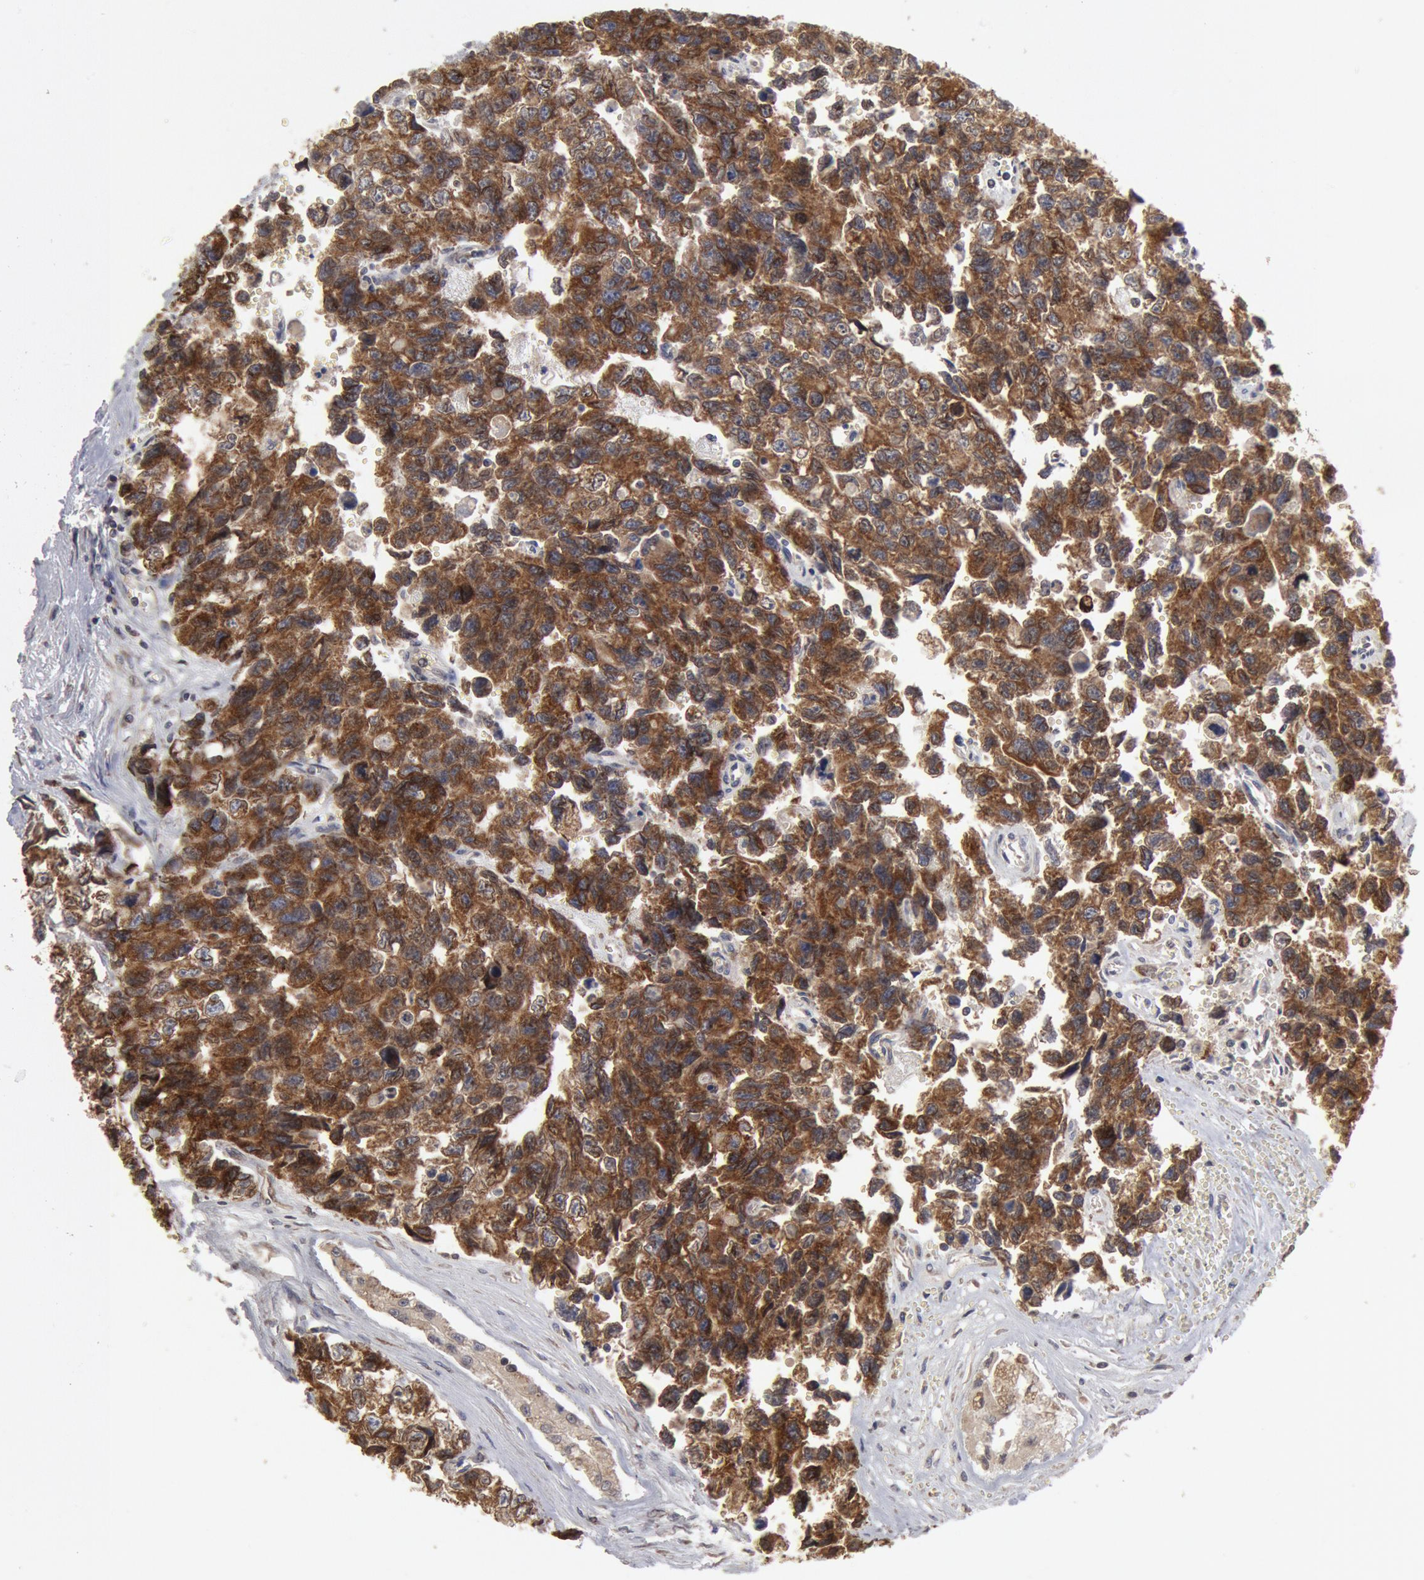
{"staining": {"intensity": "strong", "quantity": ">75%", "location": "cytoplasmic/membranous"}, "tissue": "testis cancer", "cell_type": "Tumor cells", "image_type": "cancer", "snomed": [{"axis": "morphology", "description": "Carcinoma, Embryonal, NOS"}, {"axis": "topography", "description": "Testis"}], "caption": "This is a photomicrograph of immunohistochemistry staining of testis cancer (embryonal carcinoma), which shows strong staining in the cytoplasmic/membranous of tumor cells.", "gene": "OSBPL8", "patient": {"sex": "male", "age": 31}}